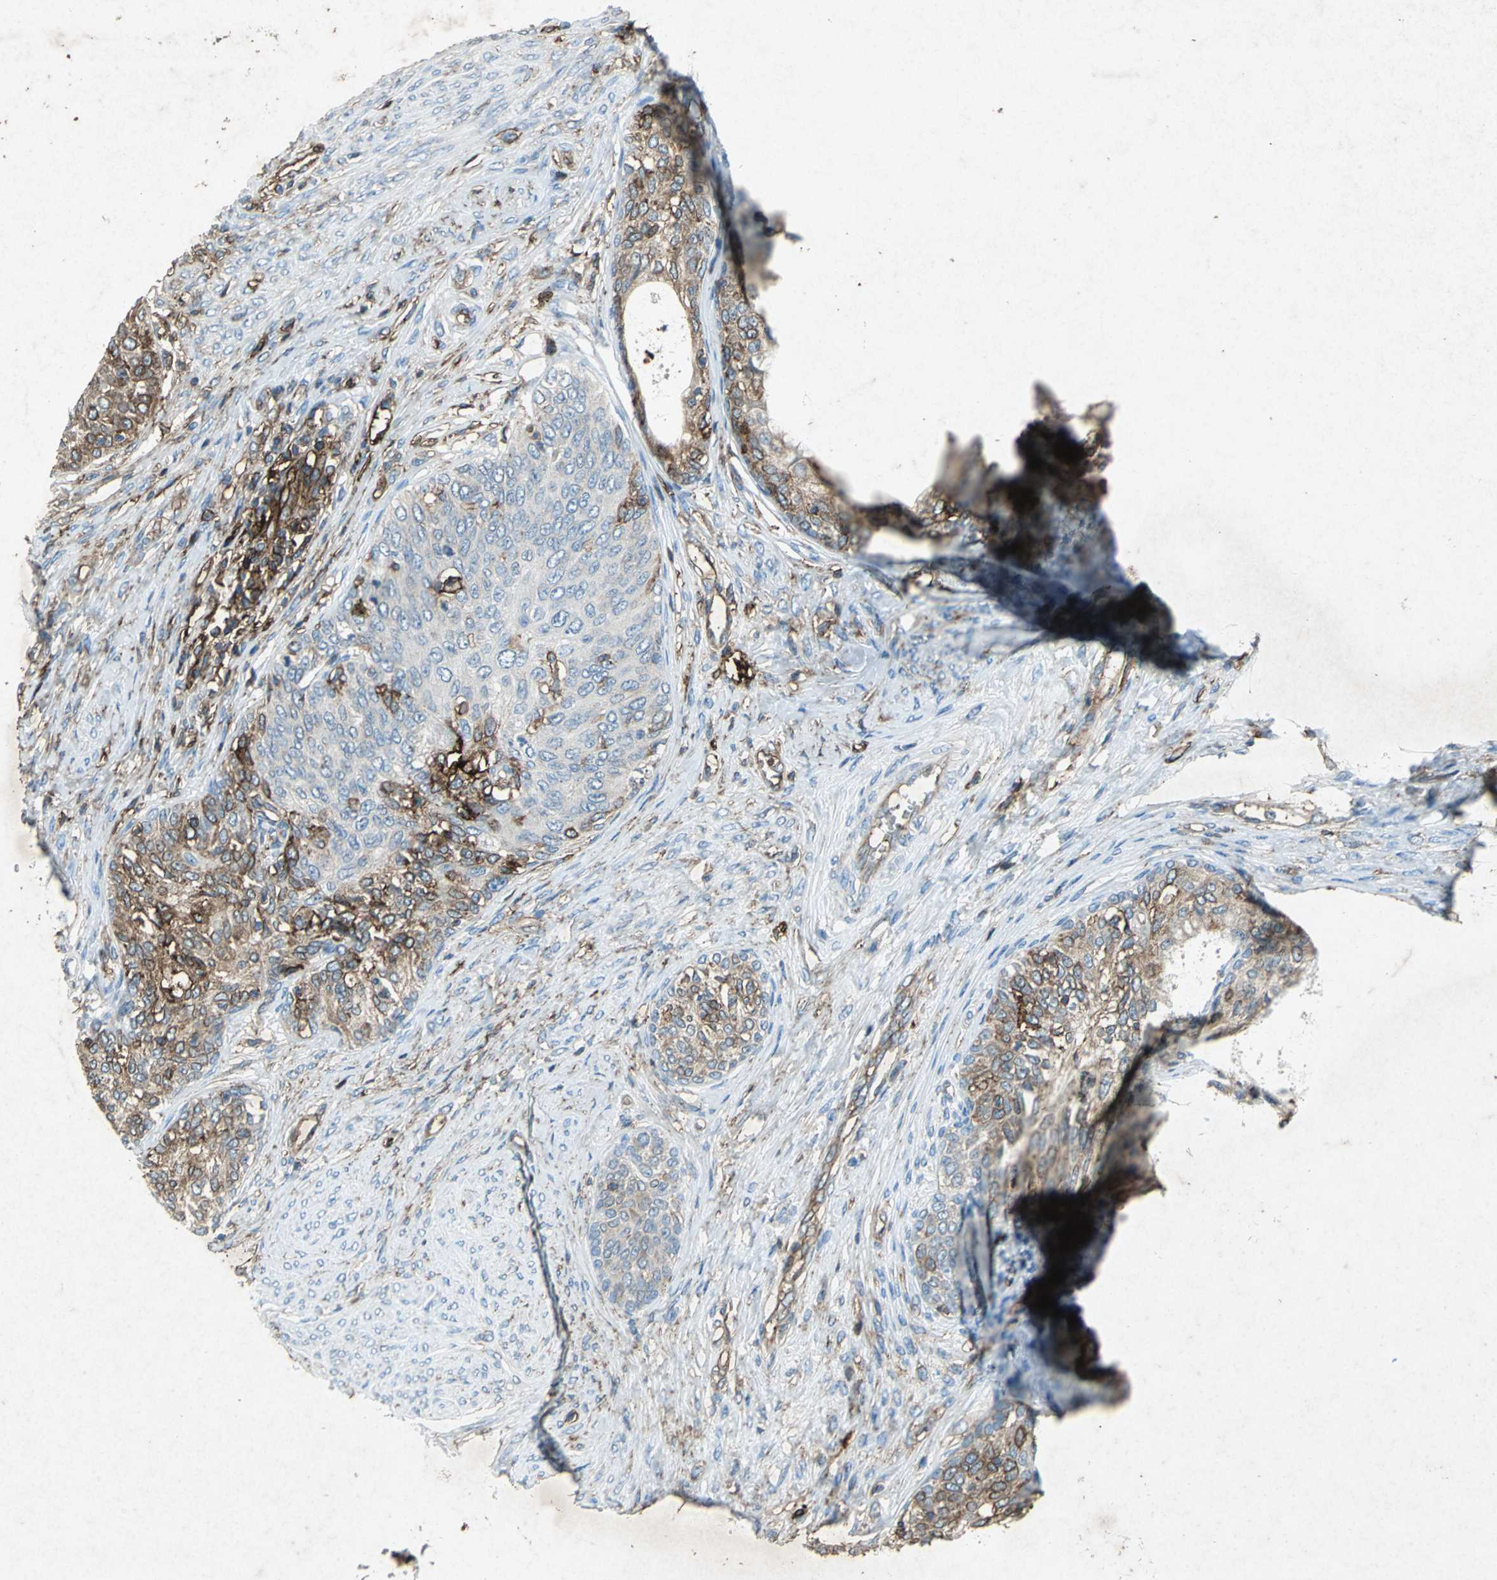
{"staining": {"intensity": "strong", "quantity": "25%-75%", "location": "cytoplasmic/membranous"}, "tissue": "cervical cancer", "cell_type": "Tumor cells", "image_type": "cancer", "snomed": [{"axis": "morphology", "description": "Squamous cell carcinoma, NOS"}, {"axis": "morphology", "description": "Adenocarcinoma, NOS"}, {"axis": "topography", "description": "Cervix"}], "caption": "Cervical cancer stained with IHC demonstrates strong cytoplasmic/membranous staining in approximately 25%-75% of tumor cells.", "gene": "CCR6", "patient": {"sex": "female", "age": 52}}